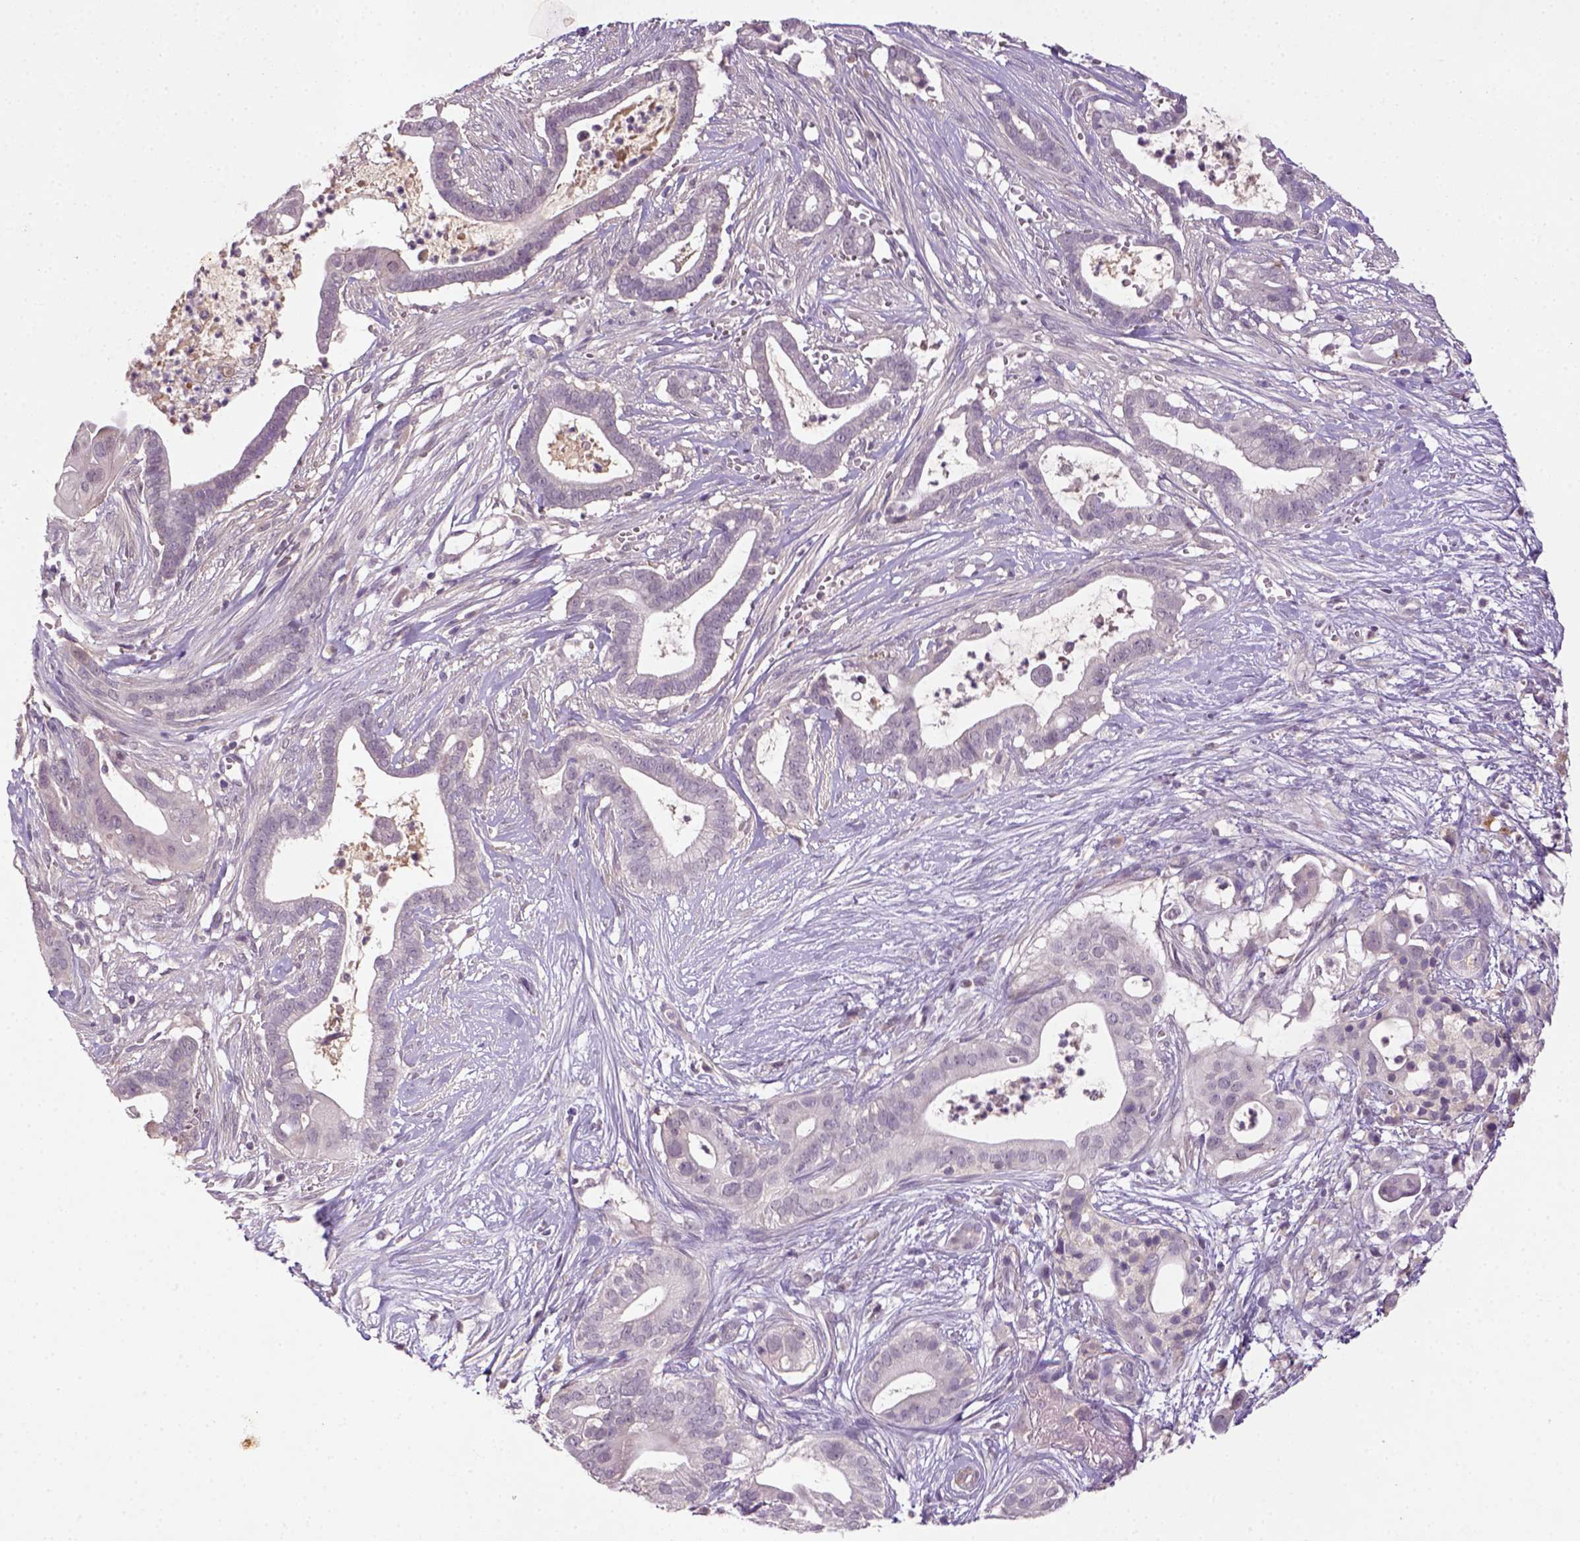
{"staining": {"intensity": "negative", "quantity": "none", "location": "none"}, "tissue": "pancreatic cancer", "cell_type": "Tumor cells", "image_type": "cancer", "snomed": [{"axis": "morphology", "description": "Adenocarcinoma, NOS"}, {"axis": "topography", "description": "Pancreas"}], "caption": "Adenocarcinoma (pancreatic) stained for a protein using immunohistochemistry reveals no expression tumor cells.", "gene": "NLGN2", "patient": {"sex": "male", "age": 61}}